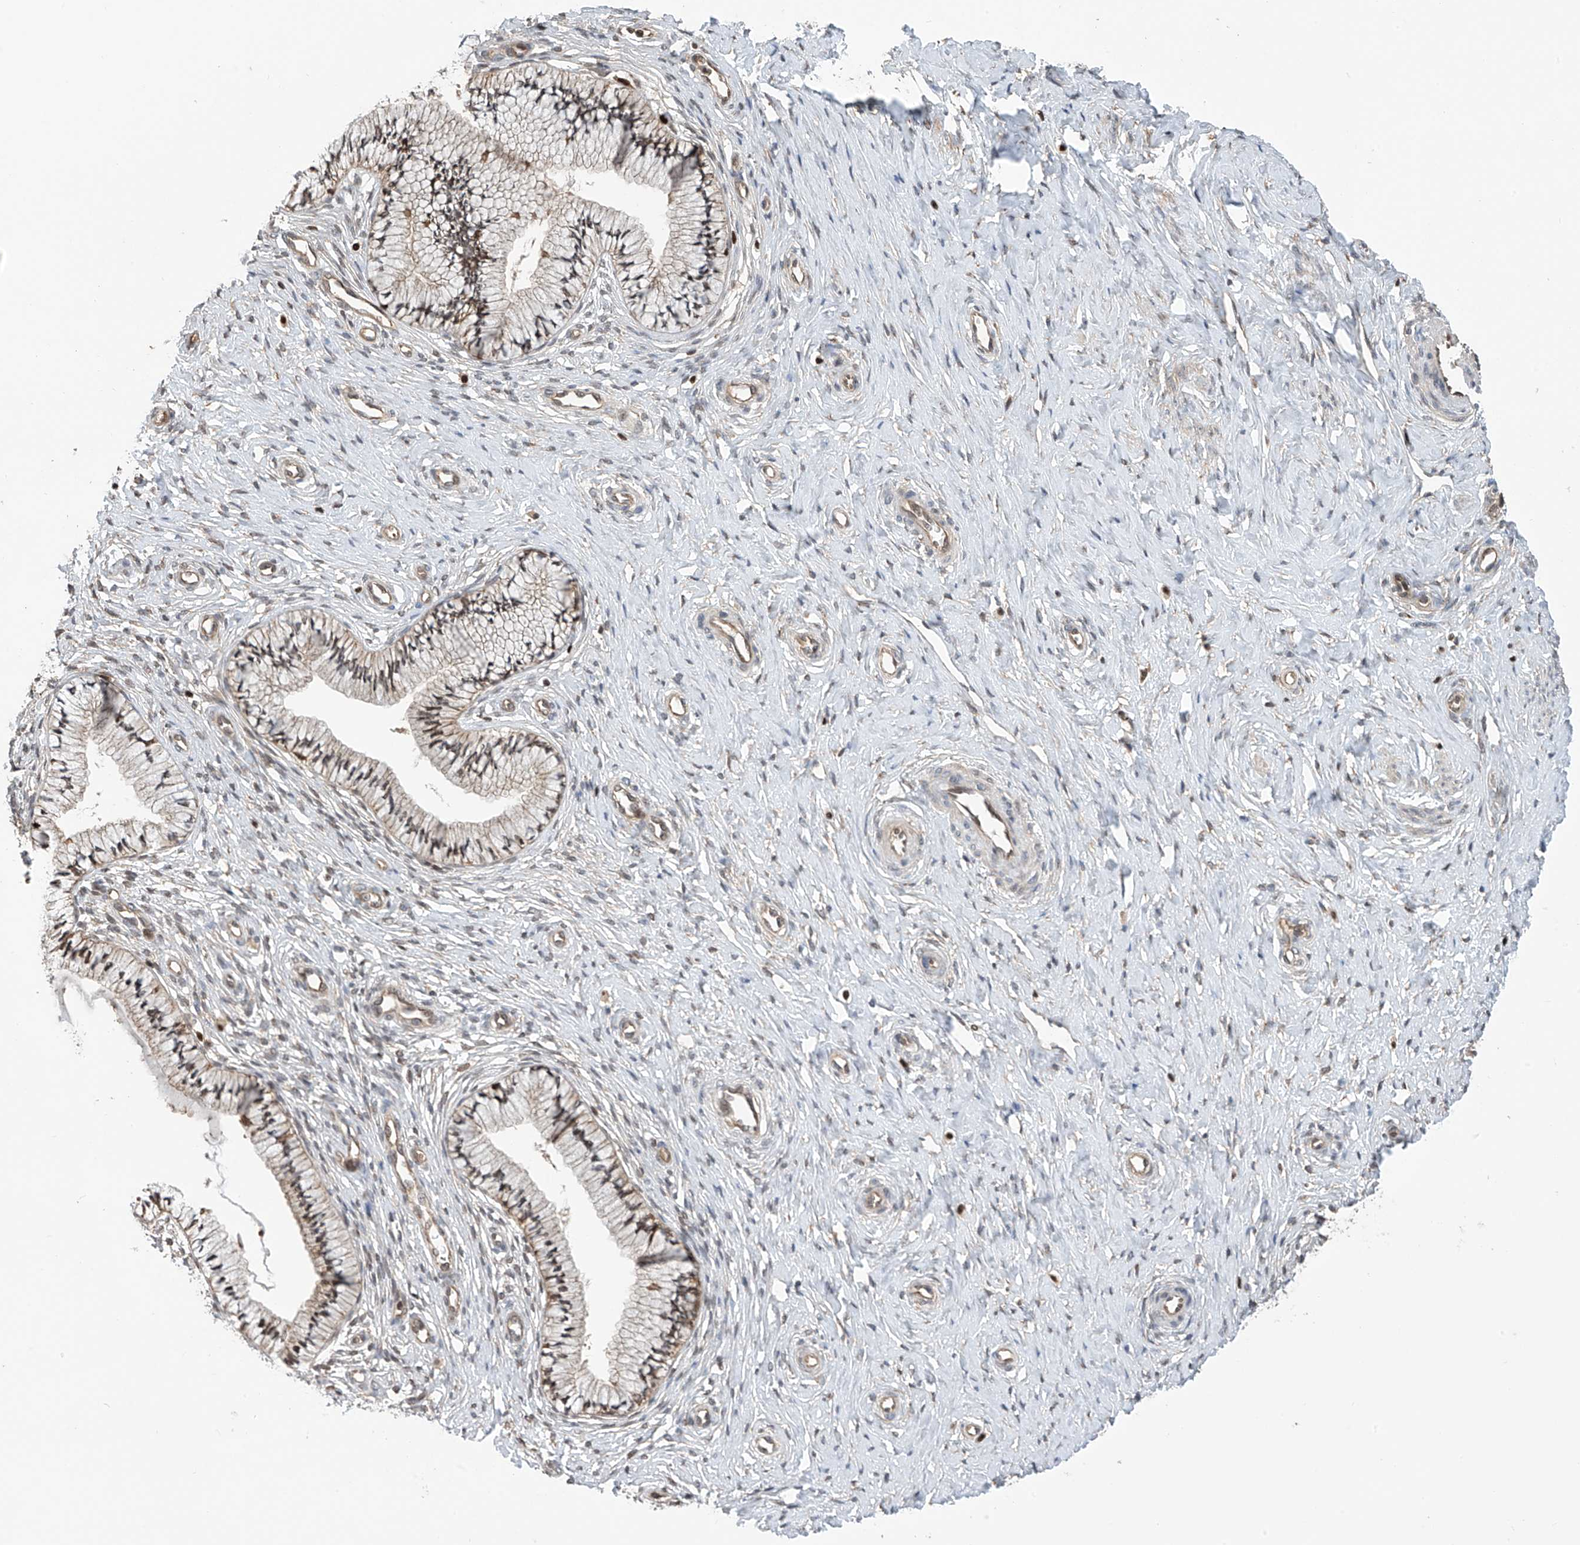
{"staining": {"intensity": "negative", "quantity": "none", "location": "none"}, "tissue": "cervix", "cell_type": "Glandular cells", "image_type": "normal", "snomed": [{"axis": "morphology", "description": "Normal tissue, NOS"}, {"axis": "topography", "description": "Cervix"}], "caption": "A photomicrograph of cervix stained for a protein exhibits no brown staining in glandular cells. Nuclei are stained in blue.", "gene": "DNAJC9", "patient": {"sex": "female", "age": 36}}